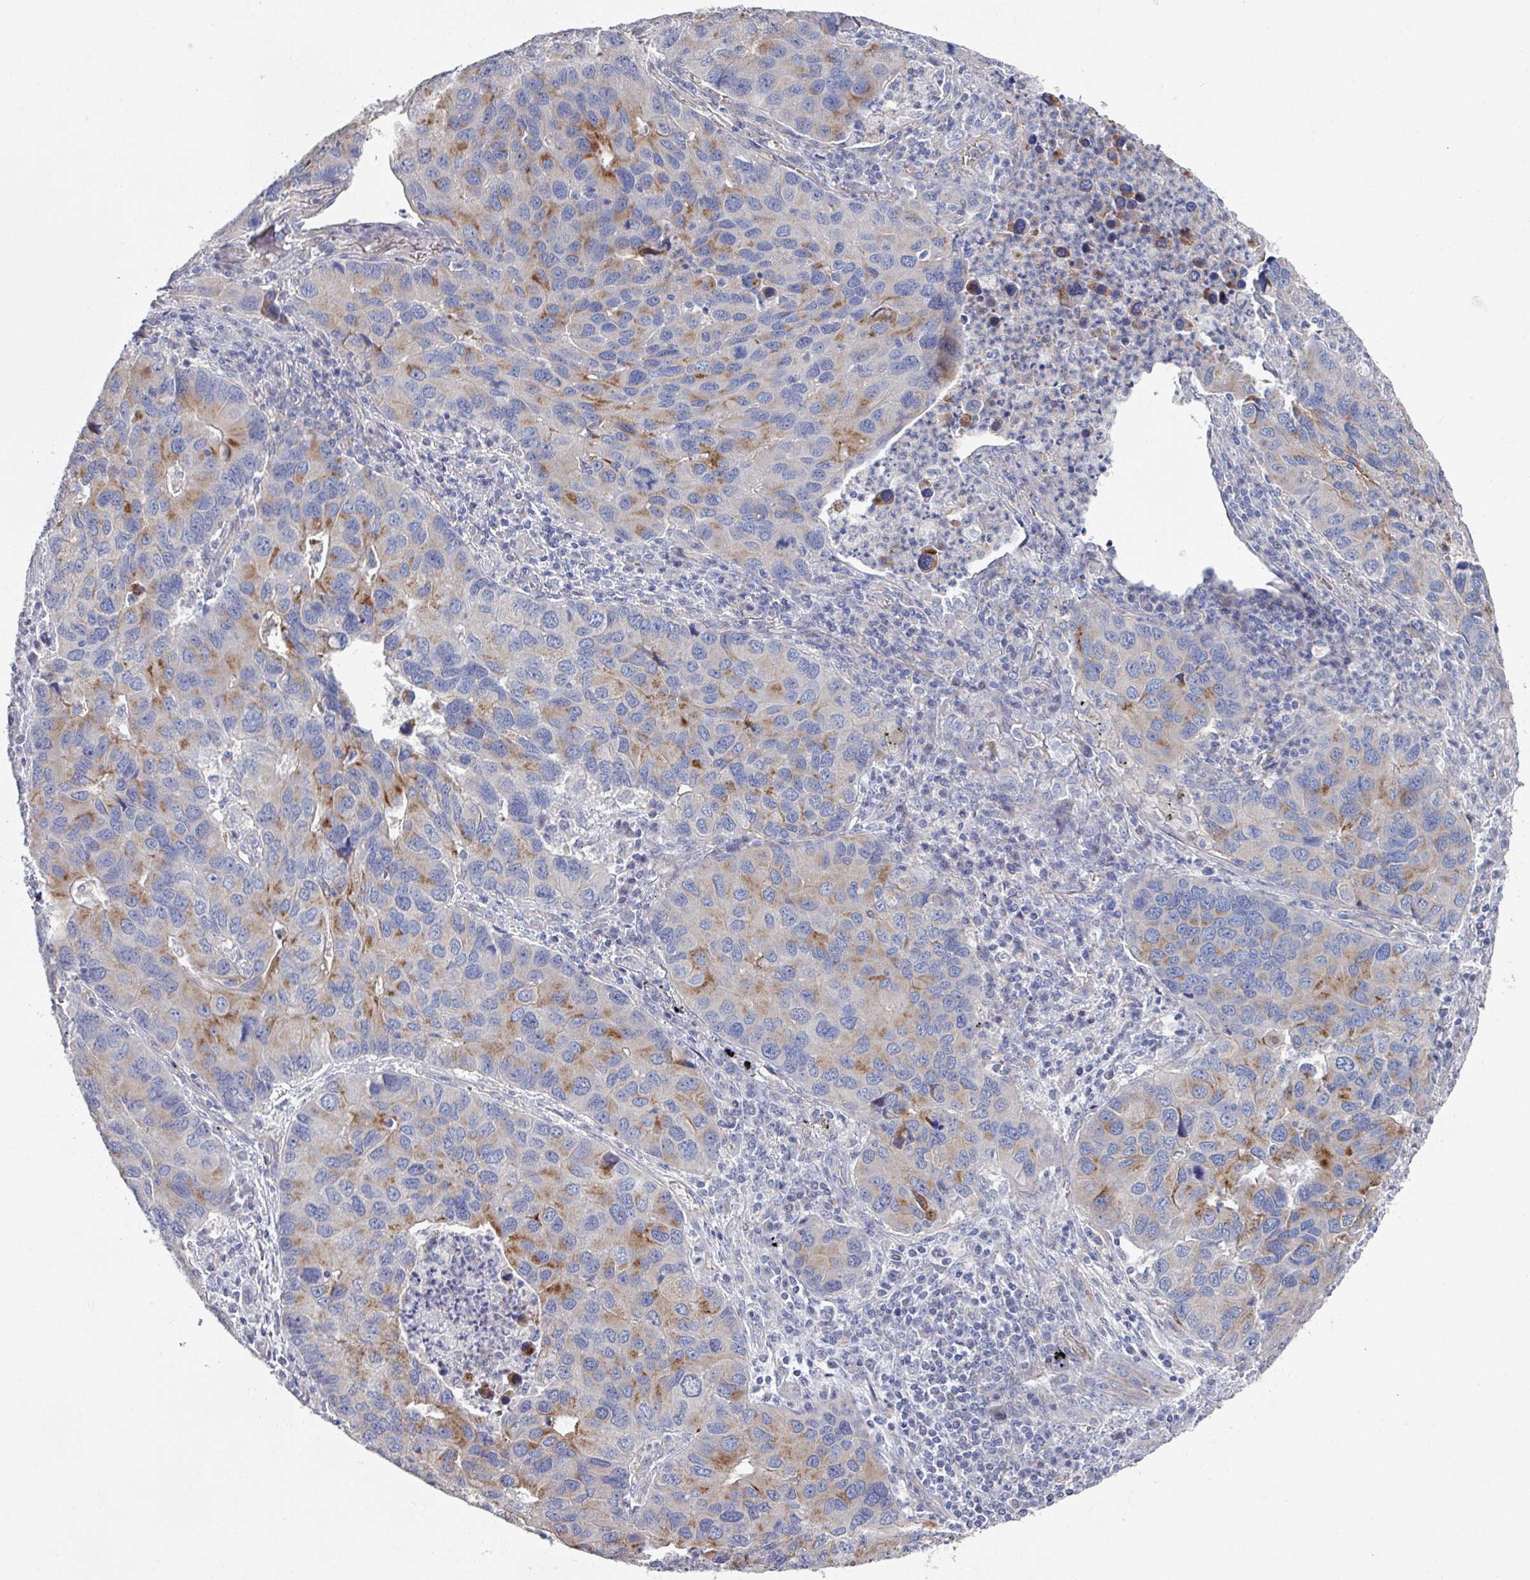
{"staining": {"intensity": "moderate", "quantity": "25%-75%", "location": "cytoplasmic/membranous"}, "tissue": "lung cancer", "cell_type": "Tumor cells", "image_type": "cancer", "snomed": [{"axis": "morphology", "description": "Aneuploidy"}, {"axis": "morphology", "description": "Adenocarcinoma, NOS"}, {"axis": "topography", "description": "Lymph node"}, {"axis": "topography", "description": "Lung"}], "caption": "Protein analysis of adenocarcinoma (lung) tissue demonstrates moderate cytoplasmic/membranous positivity in approximately 25%-75% of tumor cells.", "gene": "EFL1", "patient": {"sex": "female", "age": 74}}